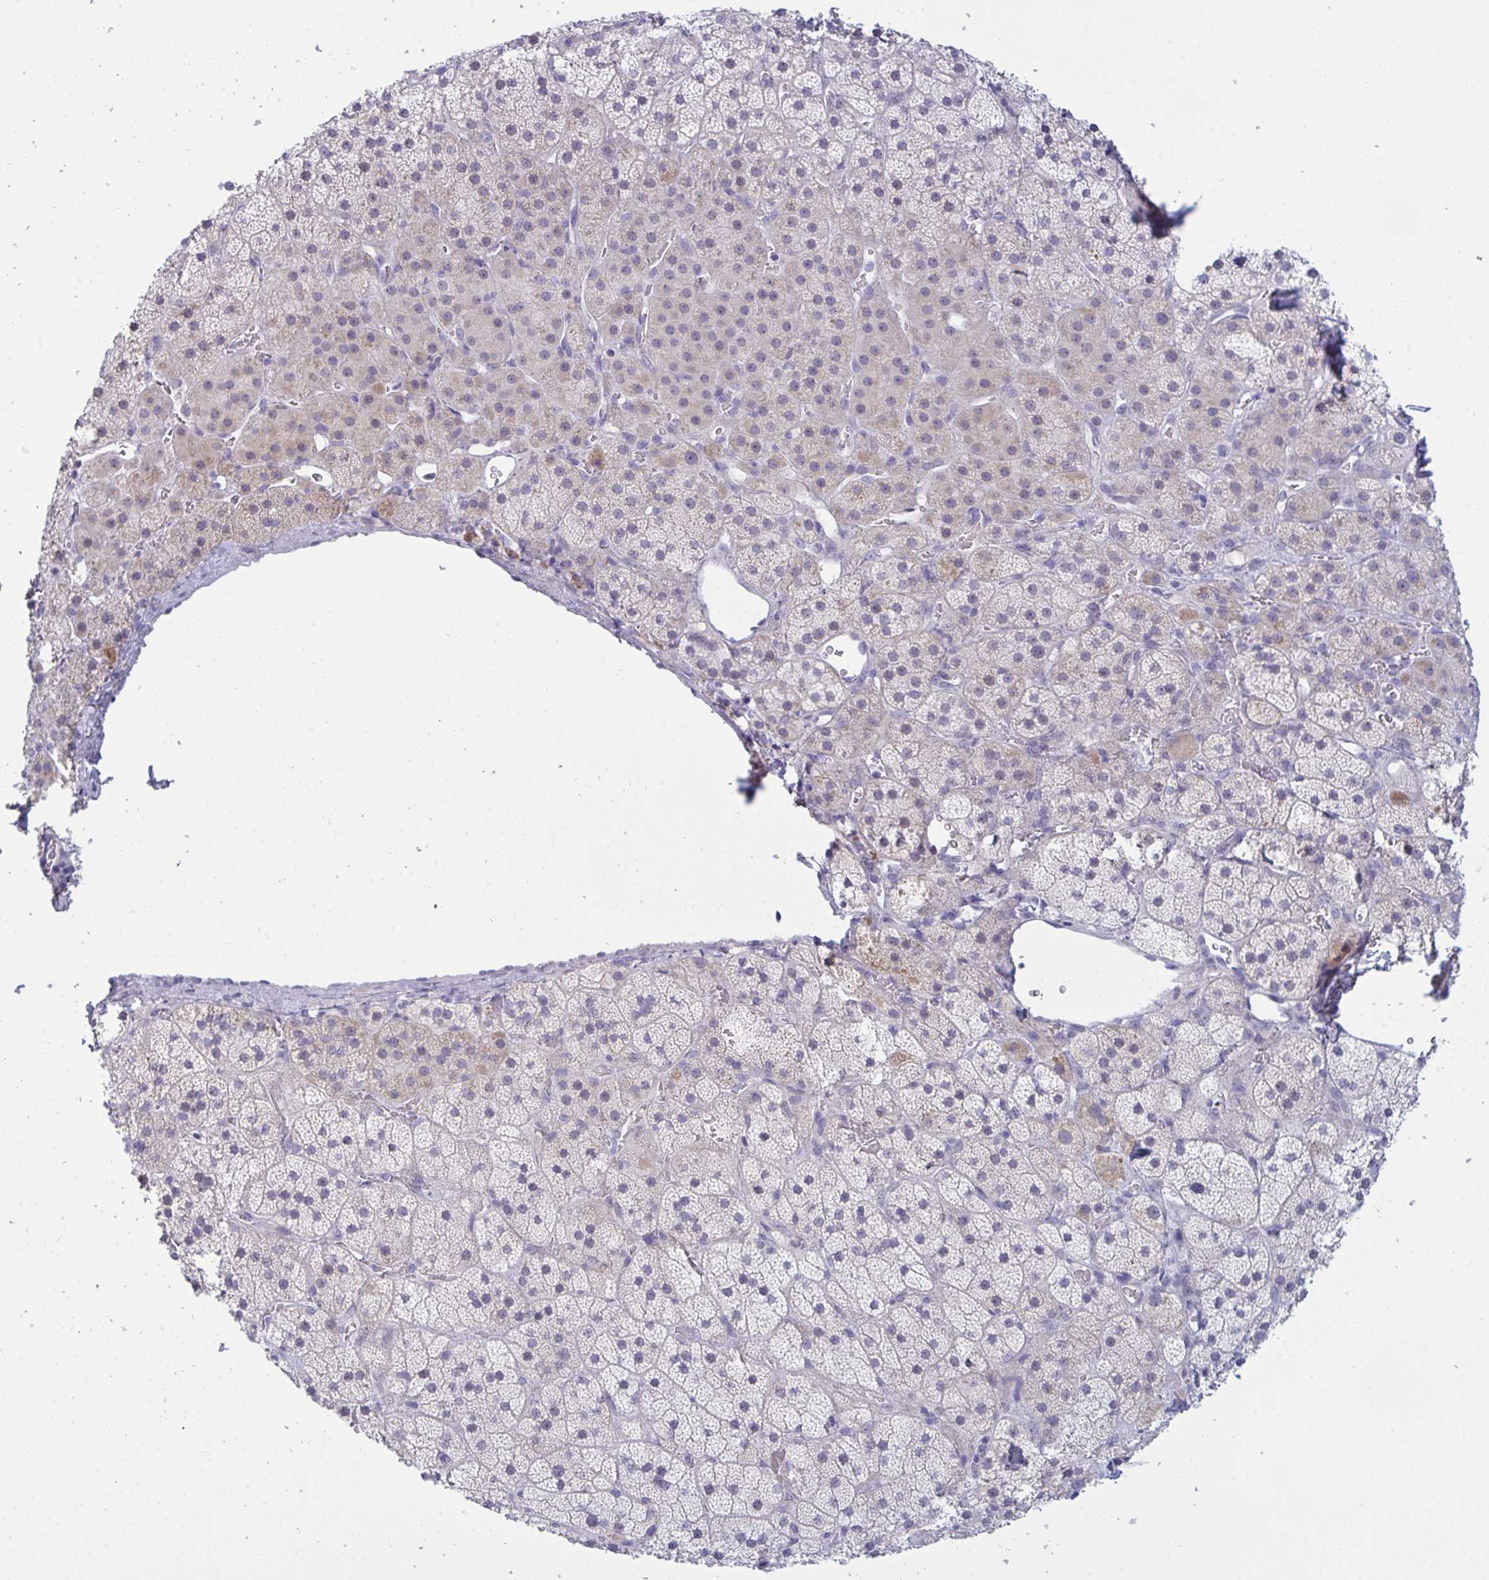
{"staining": {"intensity": "weak", "quantity": "<25%", "location": "cytoplasmic/membranous"}, "tissue": "adrenal gland", "cell_type": "Glandular cells", "image_type": "normal", "snomed": [{"axis": "morphology", "description": "Normal tissue, NOS"}, {"axis": "topography", "description": "Adrenal gland"}], "caption": "A photomicrograph of adrenal gland stained for a protein exhibits no brown staining in glandular cells. (DAB (3,3'-diaminobenzidine) immunohistochemistry (IHC), high magnification).", "gene": "TENT5D", "patient": {"sex": "male", "age": 57}}